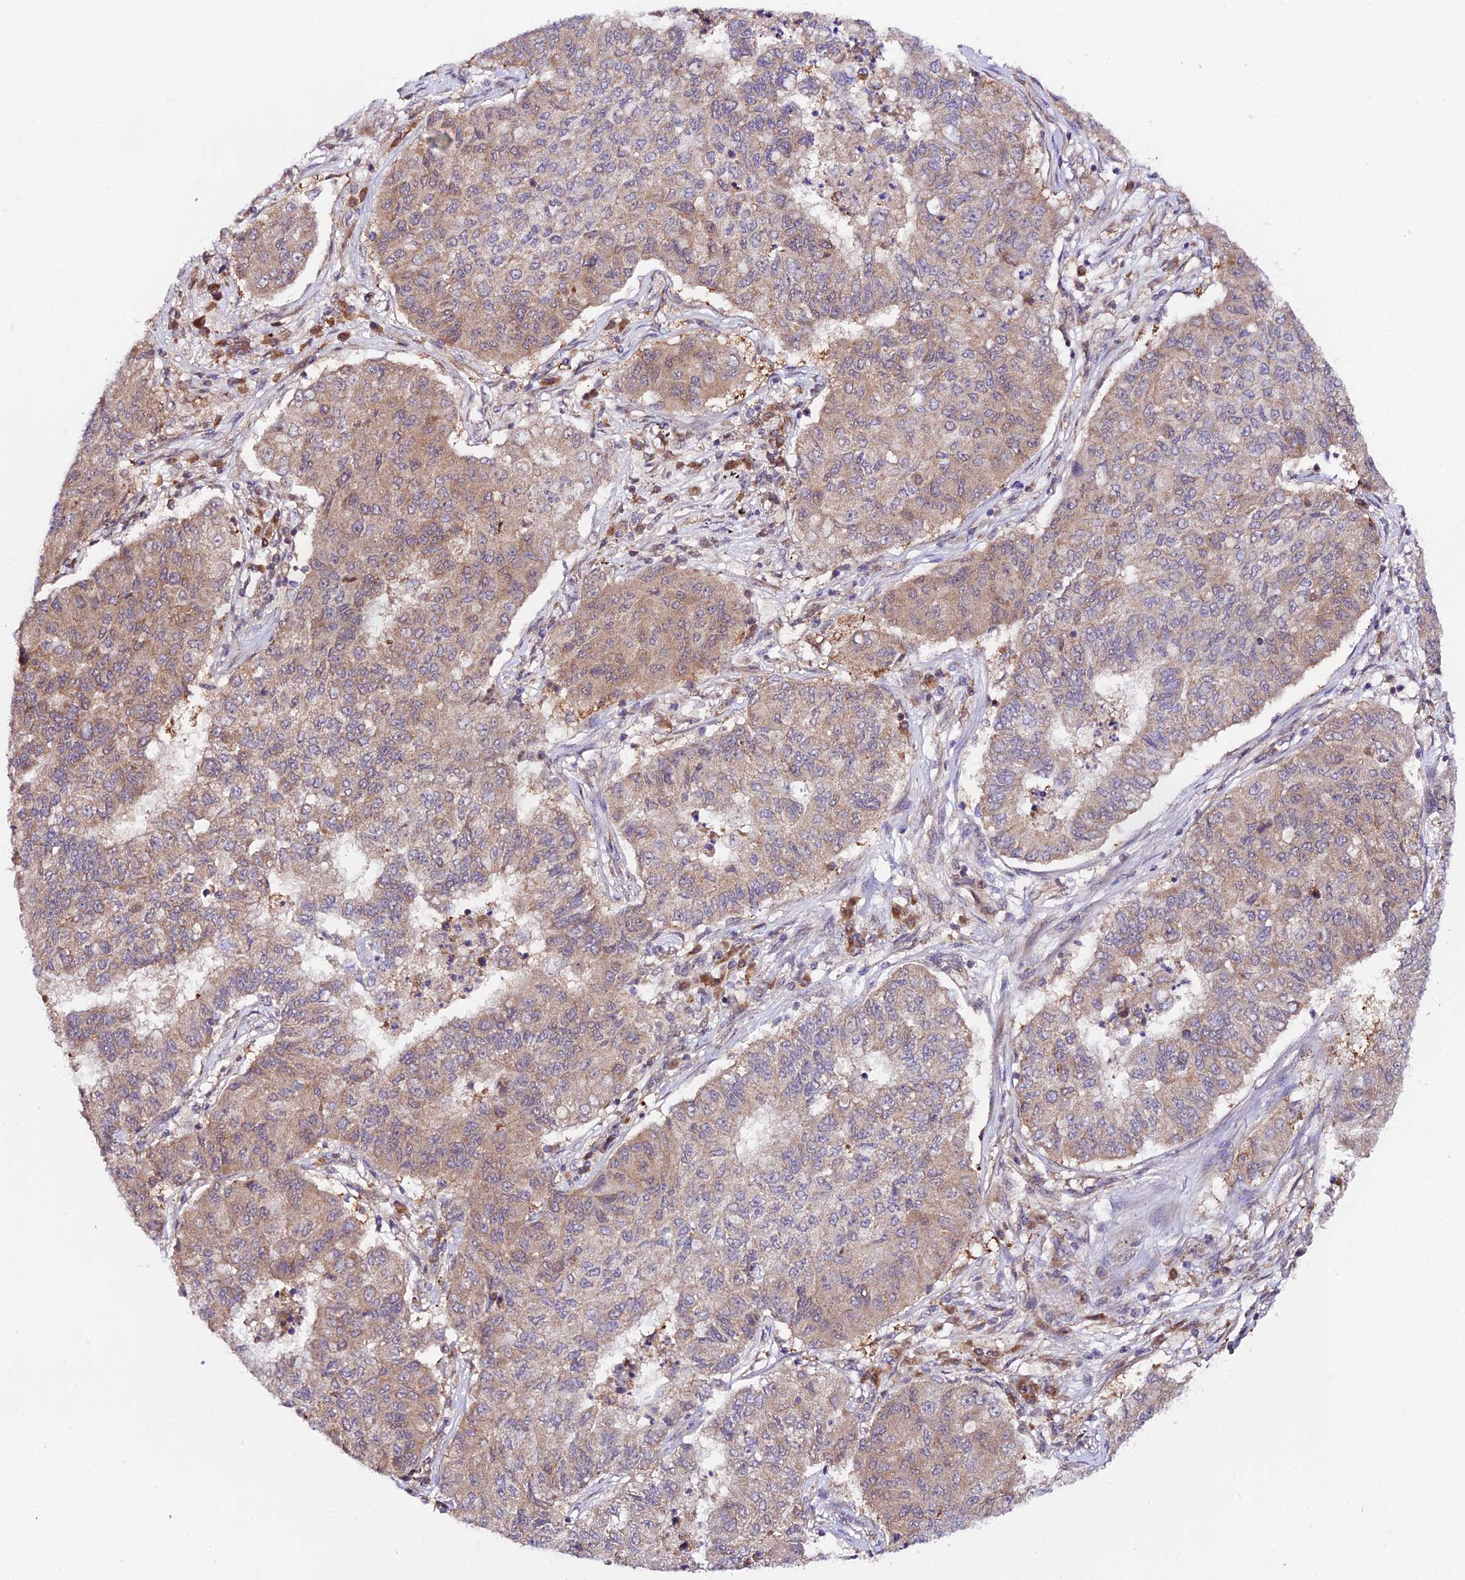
{"staining": {"intensity": "weak", "quantity": ">75%", "location": "cytoplasmic/membranous"}, "tissue": "lung cancer", "cell_type": "Tumor cells", "image_type": "cancer", "snomed": [{"axis": "morphology", "description": "Squamous cell carcinoma, NOS"}, {"axis": "topography", "description": "Lung"}], "caption": "DAB (3,3'-diaminobenzidine) immunohistochemical staining of squamous cell carcinoma (lung) reveals weak cytoplasmic/membranous protein expression in approximately >75% of tumor cells.", "gene": "TRIM40", "patient": {"sex": "male", "age": 74}}